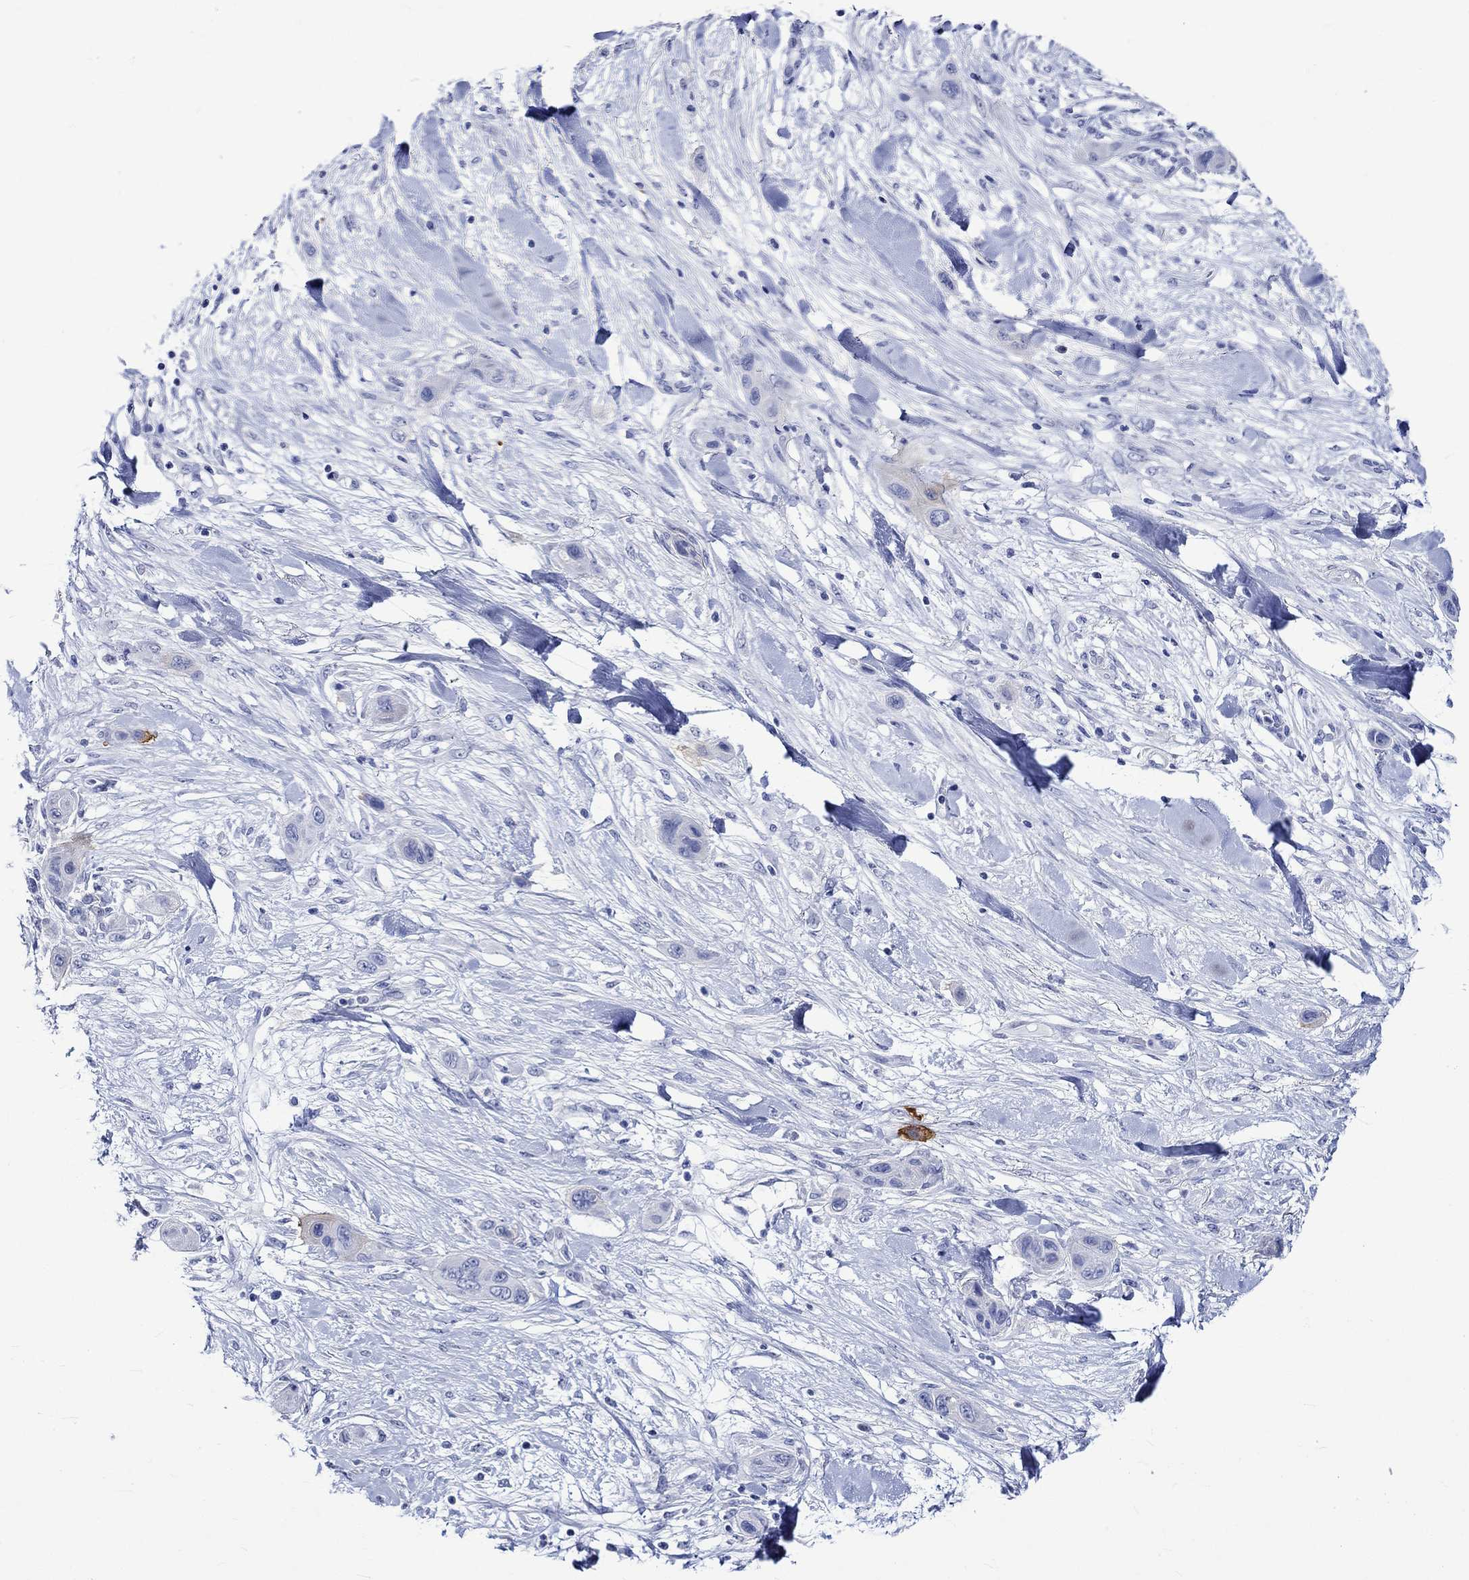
{"staining": {"intensity": "negative", "quantity": "none", "location": "none"}, "tissue": "skin cancer", "cell_type": "Tumor cells", "image_type": "cancer", "snomed": [{"axis": "morphology", "description": "Squamous cell carcinoma, NOS"}, {"axis": "topography", "description": "Skin"}], "caption": "IHC histopathology image of human skin squamous cell carcinoma stained for a protein (brown), which reveals no expression in tumor cells. (DAB immunohistochemistry visualized using brightfield microscopy, high magnification).", "gene": "CRYAB", "patient": {"sex": "male", "age": 79}}